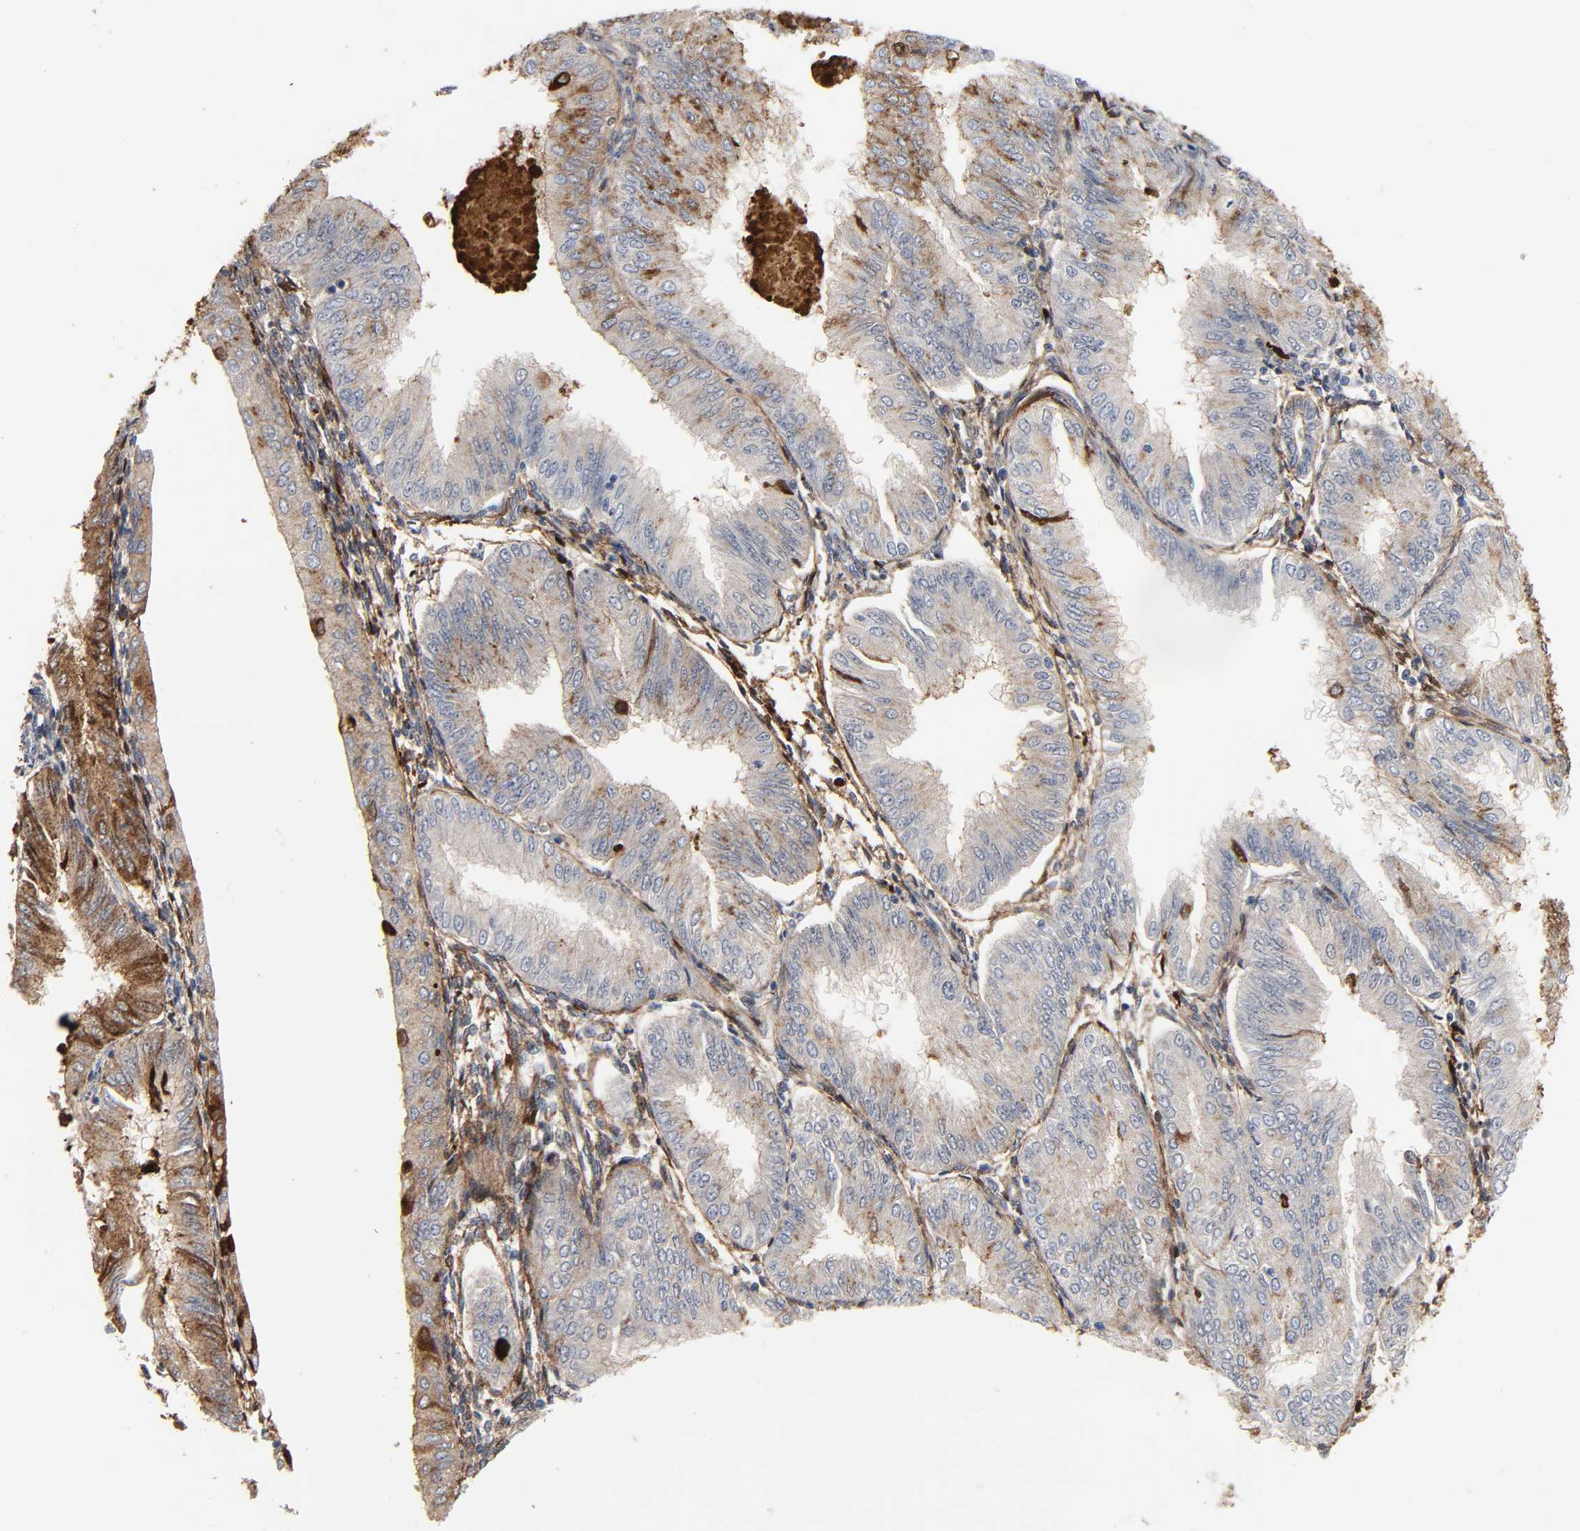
{"staining": {"intensity": "moderate", "quantity": ">75%", "location": "cytoplasmic/membranous"}, "tissue": "endometrial cancer", "cell_type": "Tumor cells", "image_type": "cancer", "snomed": [{"axis": "morphology", "description": "Adenocarcinoma, NOS"}, {"axis": "topography", "description": "Endometrium"}], "caption": "About >75% of tumor cells in endometrial adenocarcinoma show moderate cytoplasmic/membranous protein staining as visualized by brown immunohistochemical staining.", "gene": "FBLN1", "patient": {"sex": "female", "age": 53}}